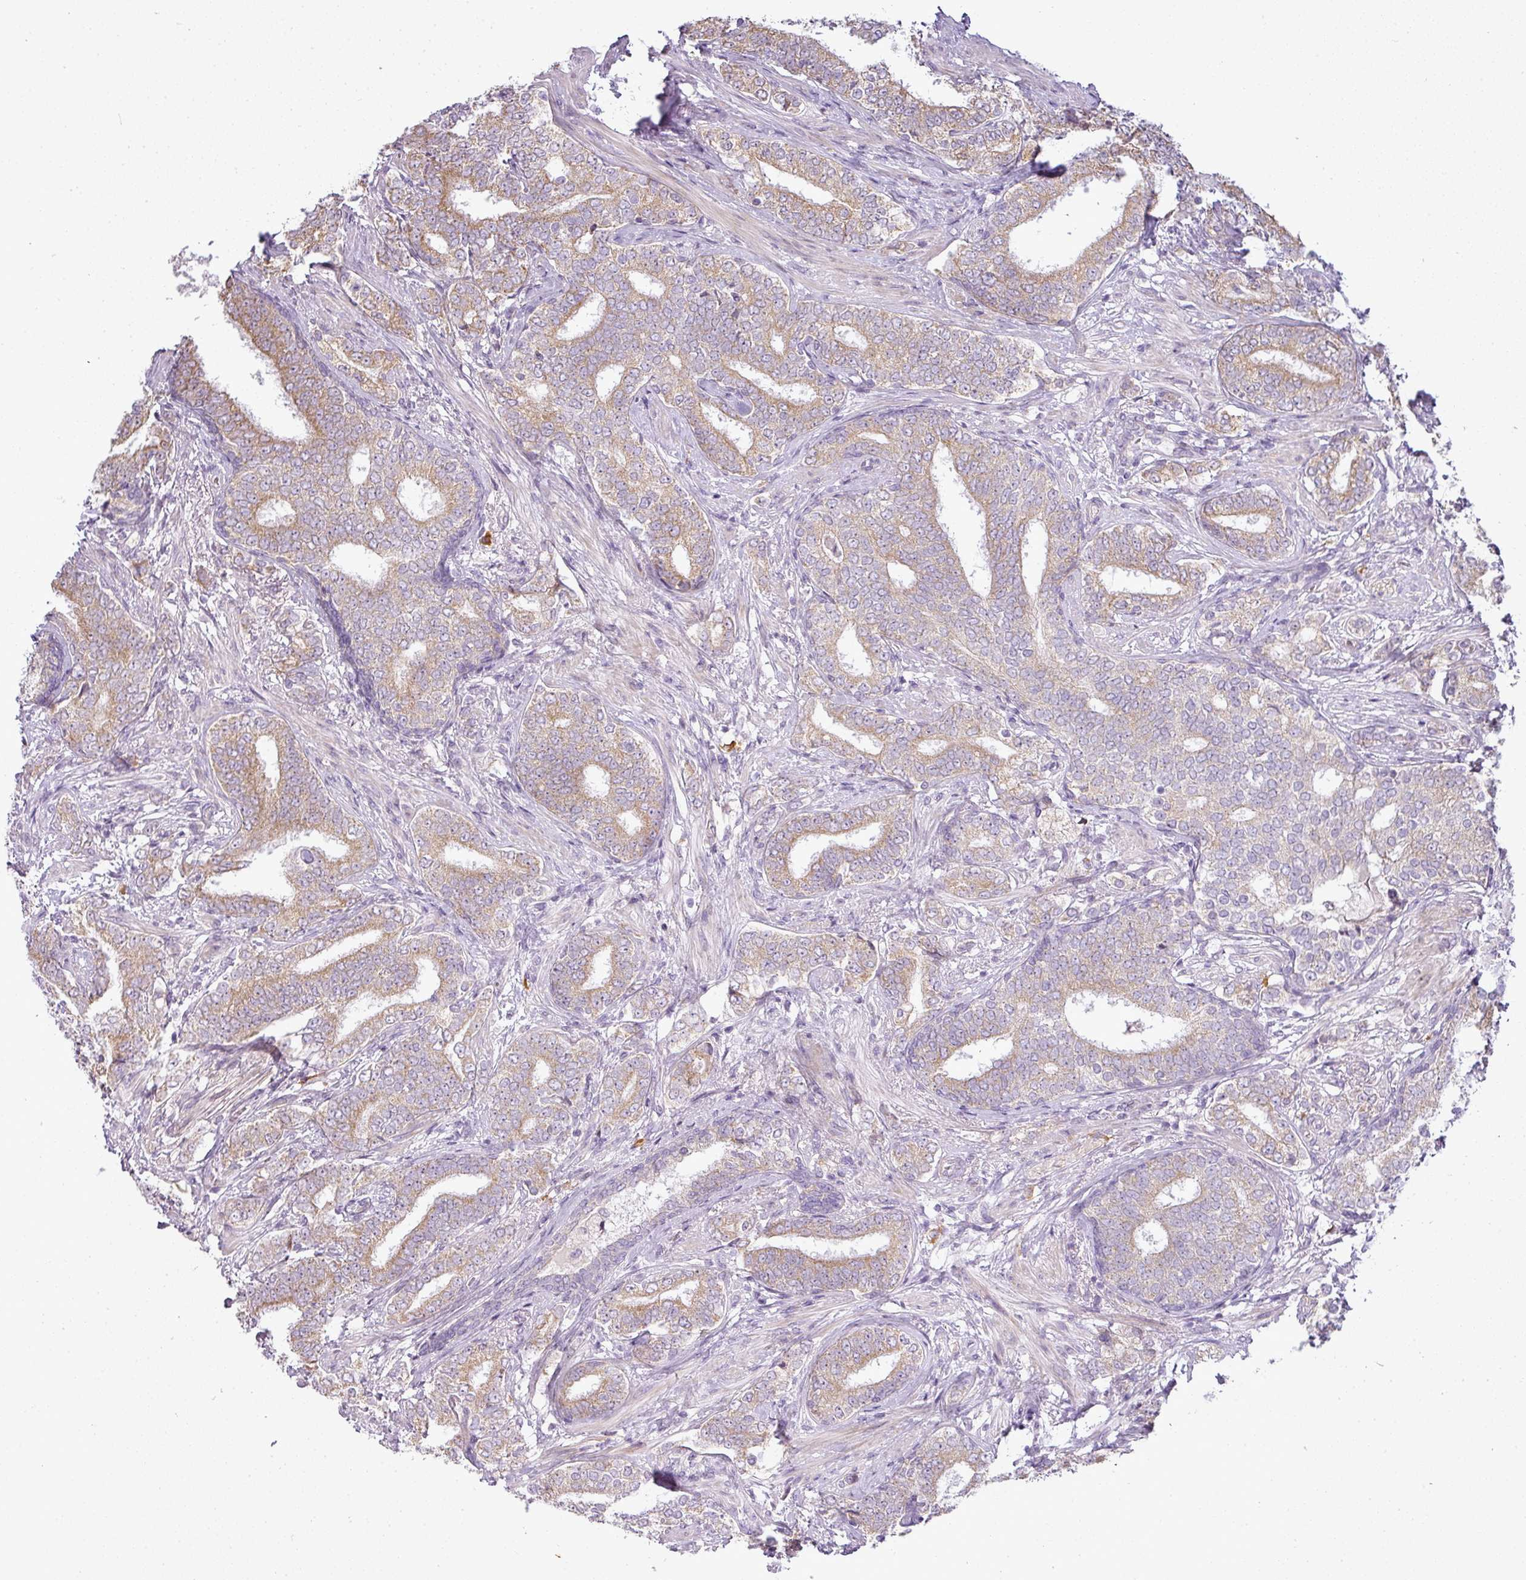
{"staining": {"intensity": "weak", "quantity": ">75%", "location": "cytoplasmic/membranous"}, "tissue": "prostate cancer", "cell_type": "Tumor cells", "image_type": "cancer", "snomed": [{"axis": "morphology", "description": "Adenocarcinoma, High grade"}, {"axis": "topography", "description": "Prostate"}], "caption": "Prostate high-grade adenocarcinoma stained with IHC displays weak cytoplasmic/membranous staining in approximately >75% of tumor cells.", "gene": "LY75", "patient": {"sex": "male", "age": 72}}